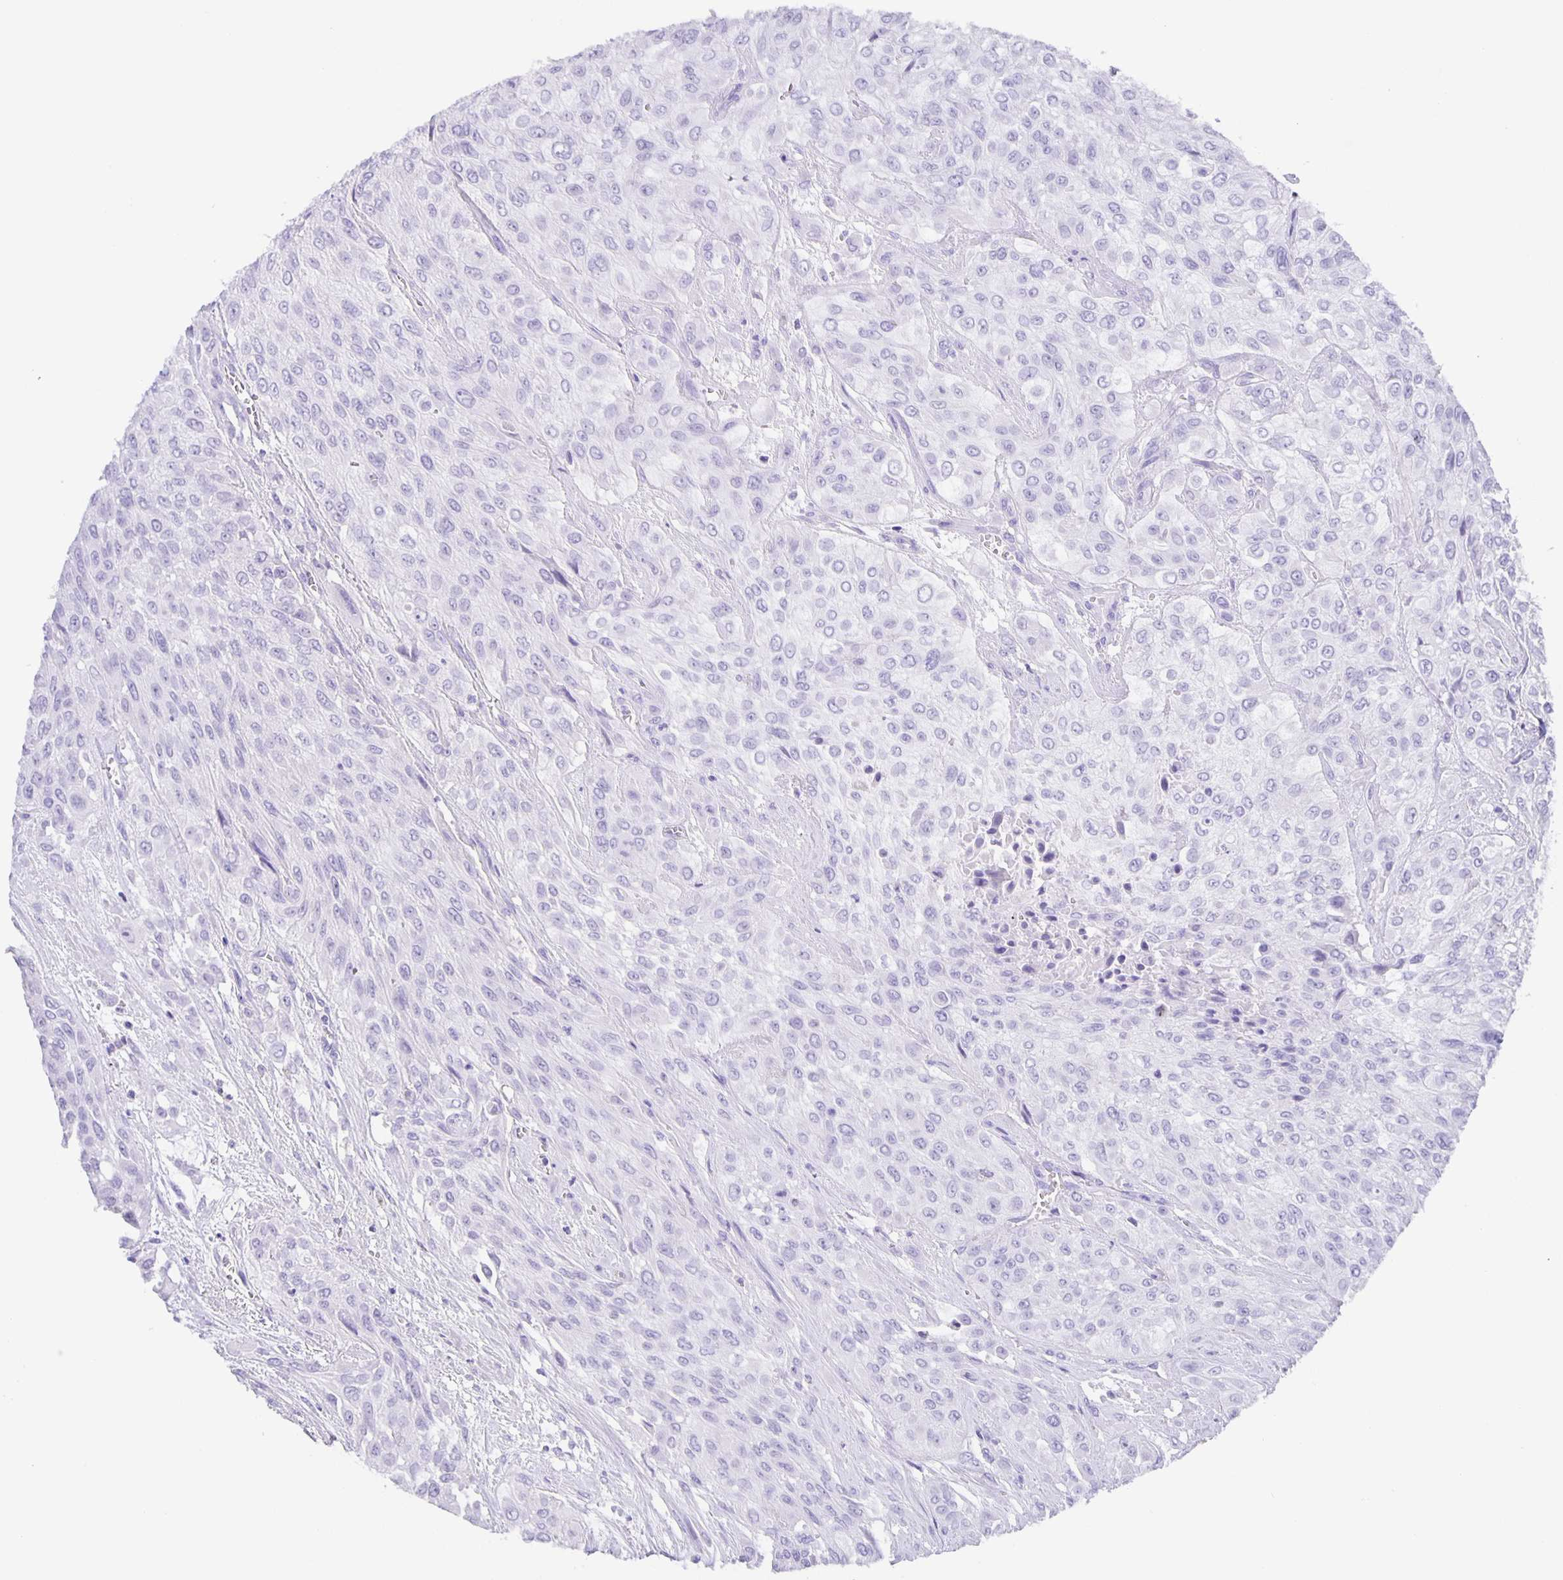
{"staining": {"intensity": "negative", "quantity": "none", "location": "none"}, "tissue": "urothelial cancer", "cell_type": "Tumor cells", "image_type": "cancer", "snomed": [{"axis": "morphology", "description": "Urothelial carcinoma, High grade"}, {"axis": "topography", "description": "Urinary bladder"}], "caption": "This is an immunohistochemistry (IHC) histopathology image of human urothelial cancer. There is no staining in tumor cells.", "gene": "GUCA2A", "patient": {"sex": "male", "age": 57}}